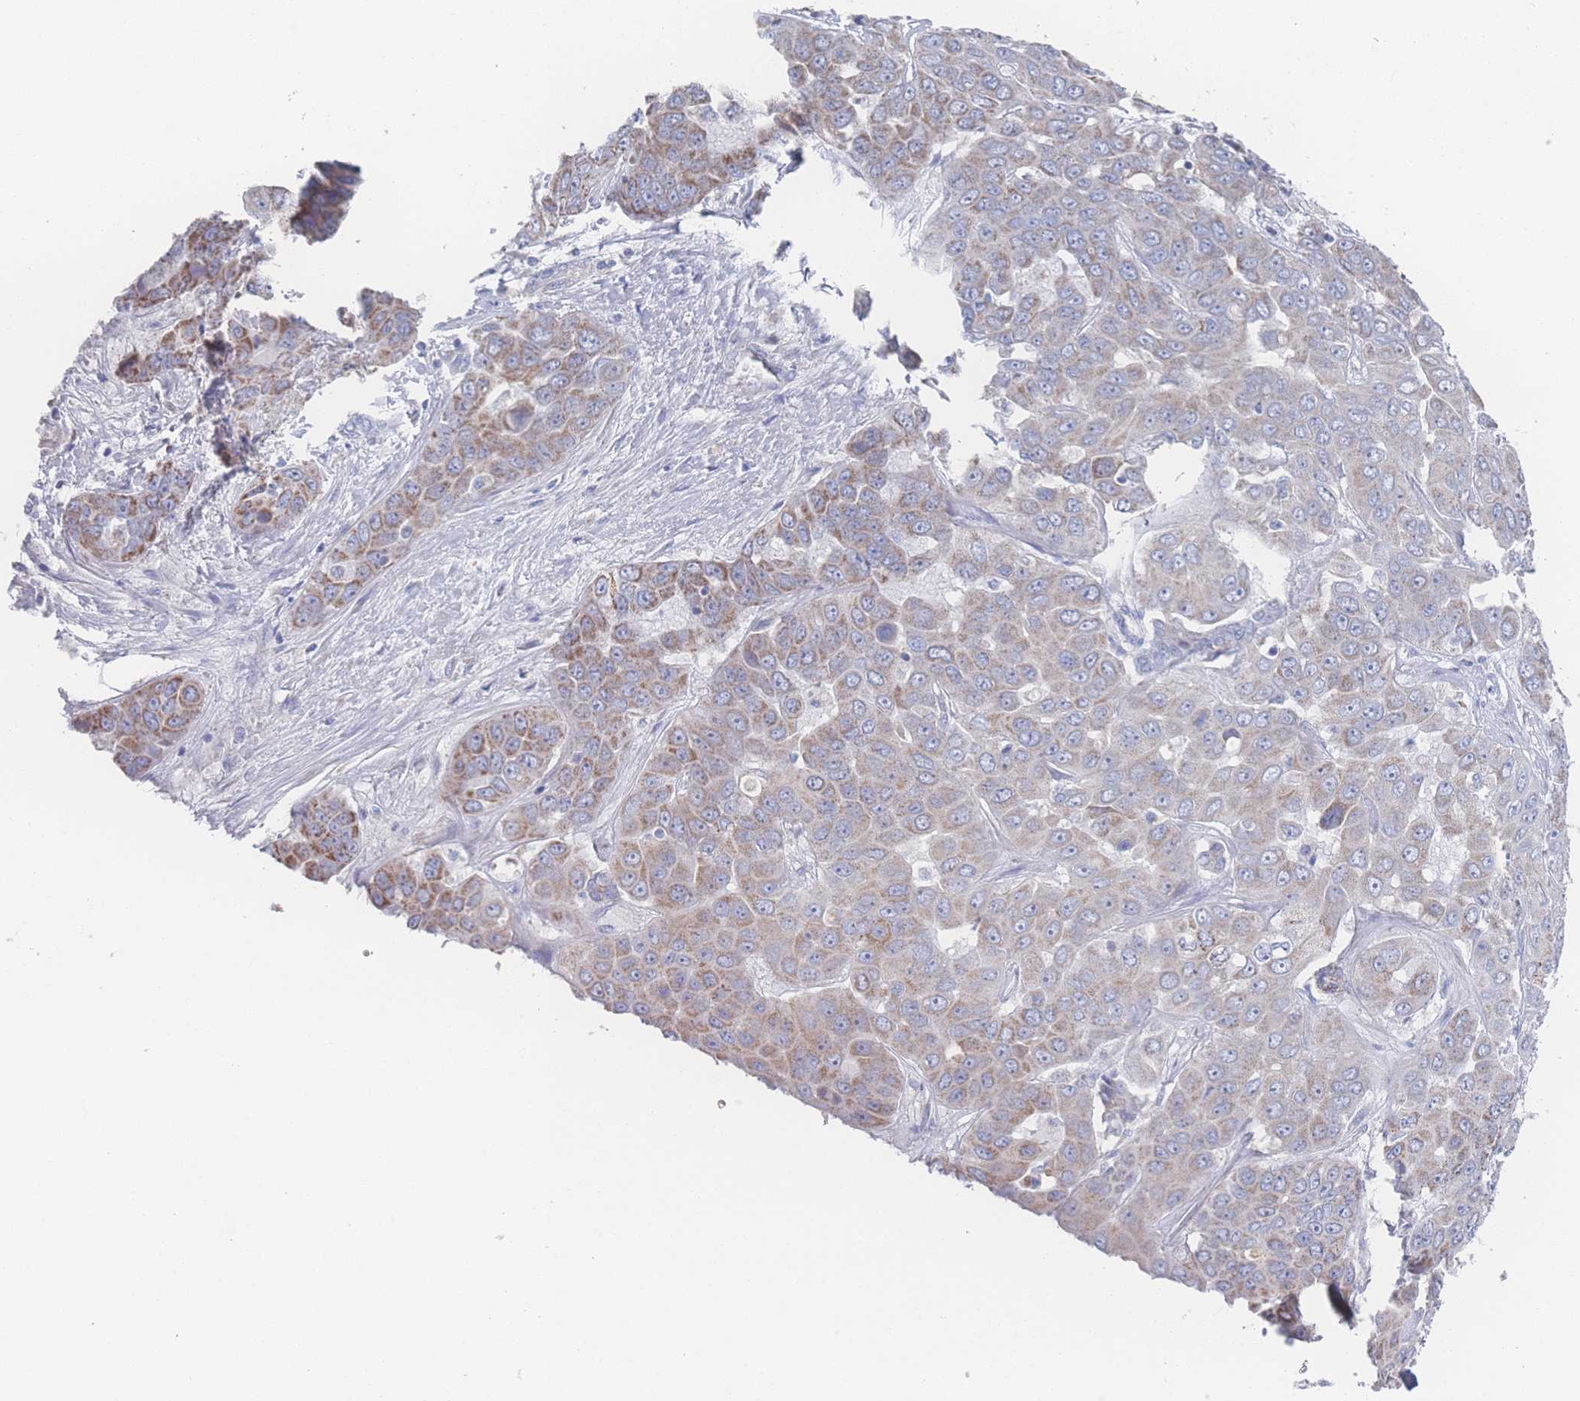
{"staining": {"intensity": "moderate", "quantity": "25%-75%", "location": "cytoplasmic/membranous"}, "tissue": "liver cancer", "cell_type": "Tumor cells", "image_type": "cancer", "snomed": [{"axis": "morphology", "description": "Cholangiocarcinoma"}, {"axis": "topography", "description": "Liver"}], "caption": "Protein staining by IHC exhibits moderate cytoplasmic/membranous staining in about 25%-75% of tumor cells in liver cancer (cholangiocarcinoma).", "gene": "SNPH", "patient": {"sex": "female", "age": 52}}